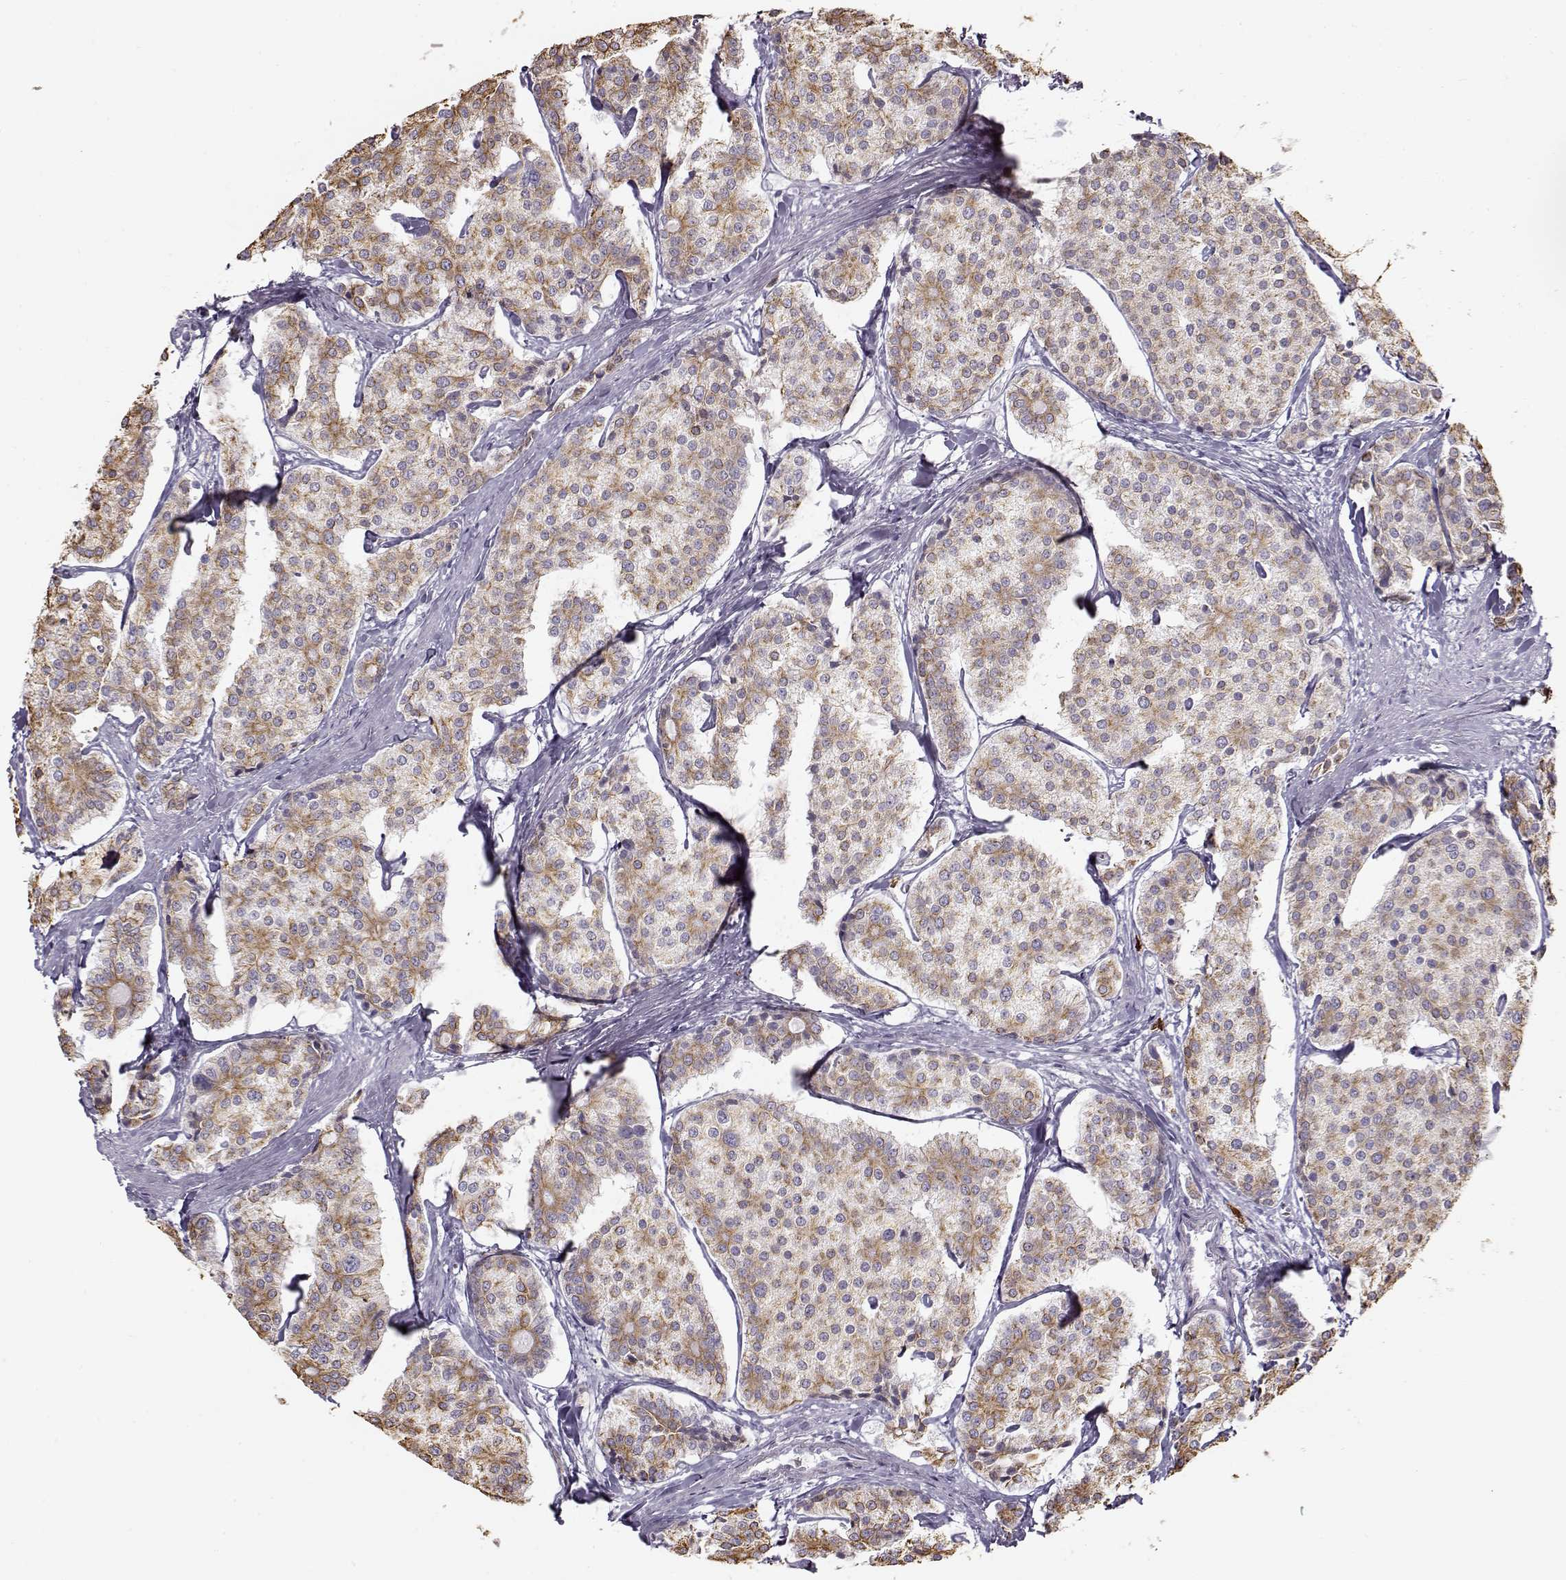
{"staining": {"intensity": "moderate", "quantity": ">75%", "location": "cytoplasmic/membranous"}, "tissue": "carcinoid", "cell_type": "Tumor cells", "image_type": "cancer", "snomed": [{"axis": "morphology", "description": "Carcinoid, malignant, NOS"}, {"axis": "topography", "description": "Small intestine"}], "caption": "Protein expression by immunohistochemistry (IHC) displays moderate cytoplasmic/membranous staining in about >75% of tumor cells in carcinoid (malignant). The staining is performed using DAB (3,3'-diaminobenzidine) brown chromogen to label protein expression. The nuclei are counter-stained blue using hematoxylin.", "gene": "S100B", "patient": {"sex": "female", "age": 65}}